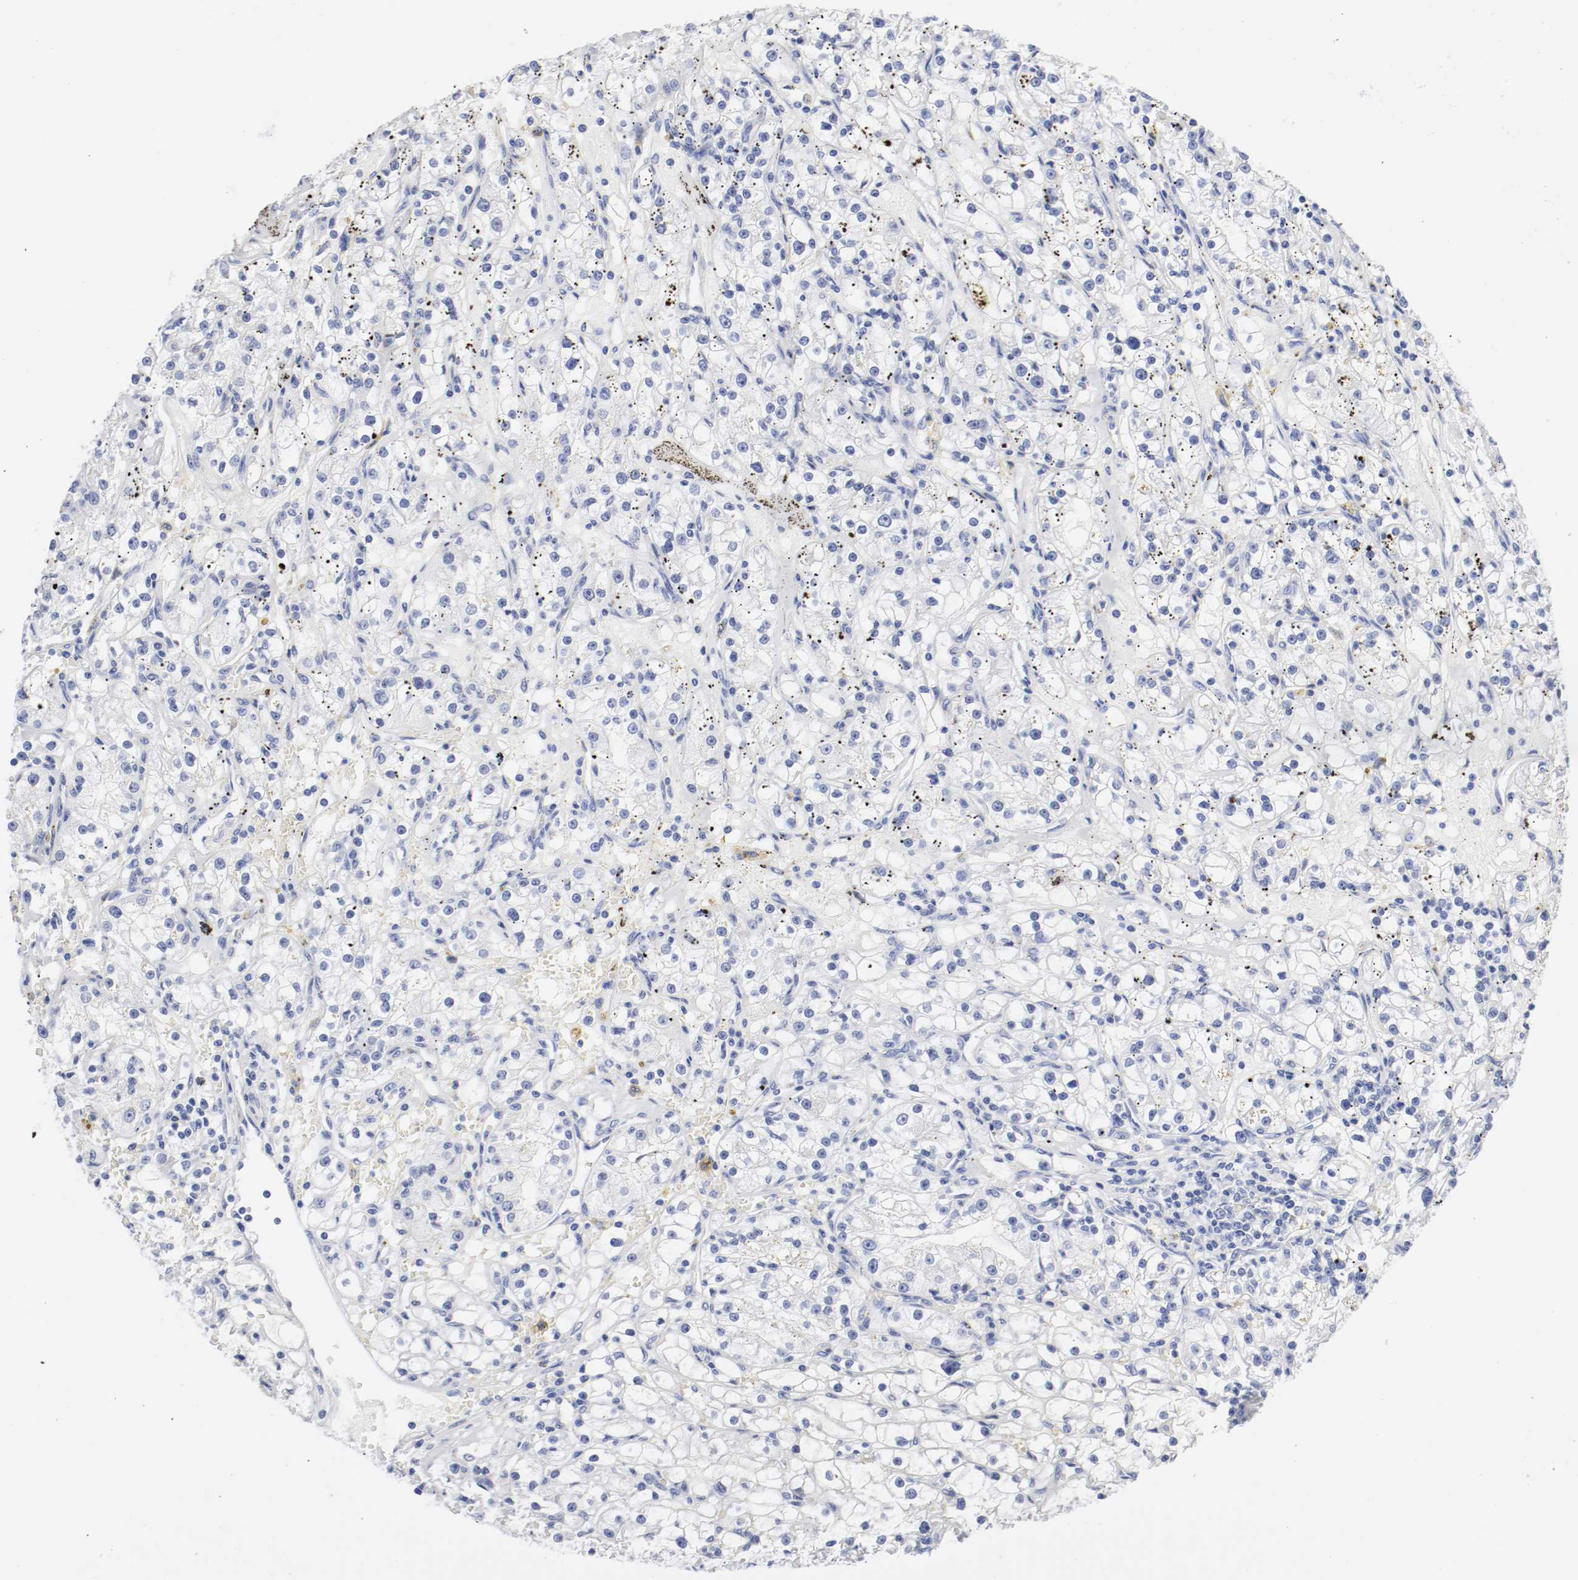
{"staining": {"intensity": "negative", "quantity": "none", "location": "none"}, "tissue": "renal cancer", "cell_type": "Tumor cells", "image_type": "cancer", "snomed": [{"axis": "morphology", "description": "Adenocarcinoma, NOS"}, {"axis": "topography", "description": "Kidney"}], "caption": "An immunohistochemistry image of renal cancer is shown. There is no staining in tumor cells of renal cancer. The staining was performed using DAB (3,3'-diaminobenzidine) to visualize the protein expression in brown, while the nuclei were stained in blue with hematoxylin (Magnification: 20x).", "gene": "GAD1", "patient": {"sex": "male", "age": 56}}